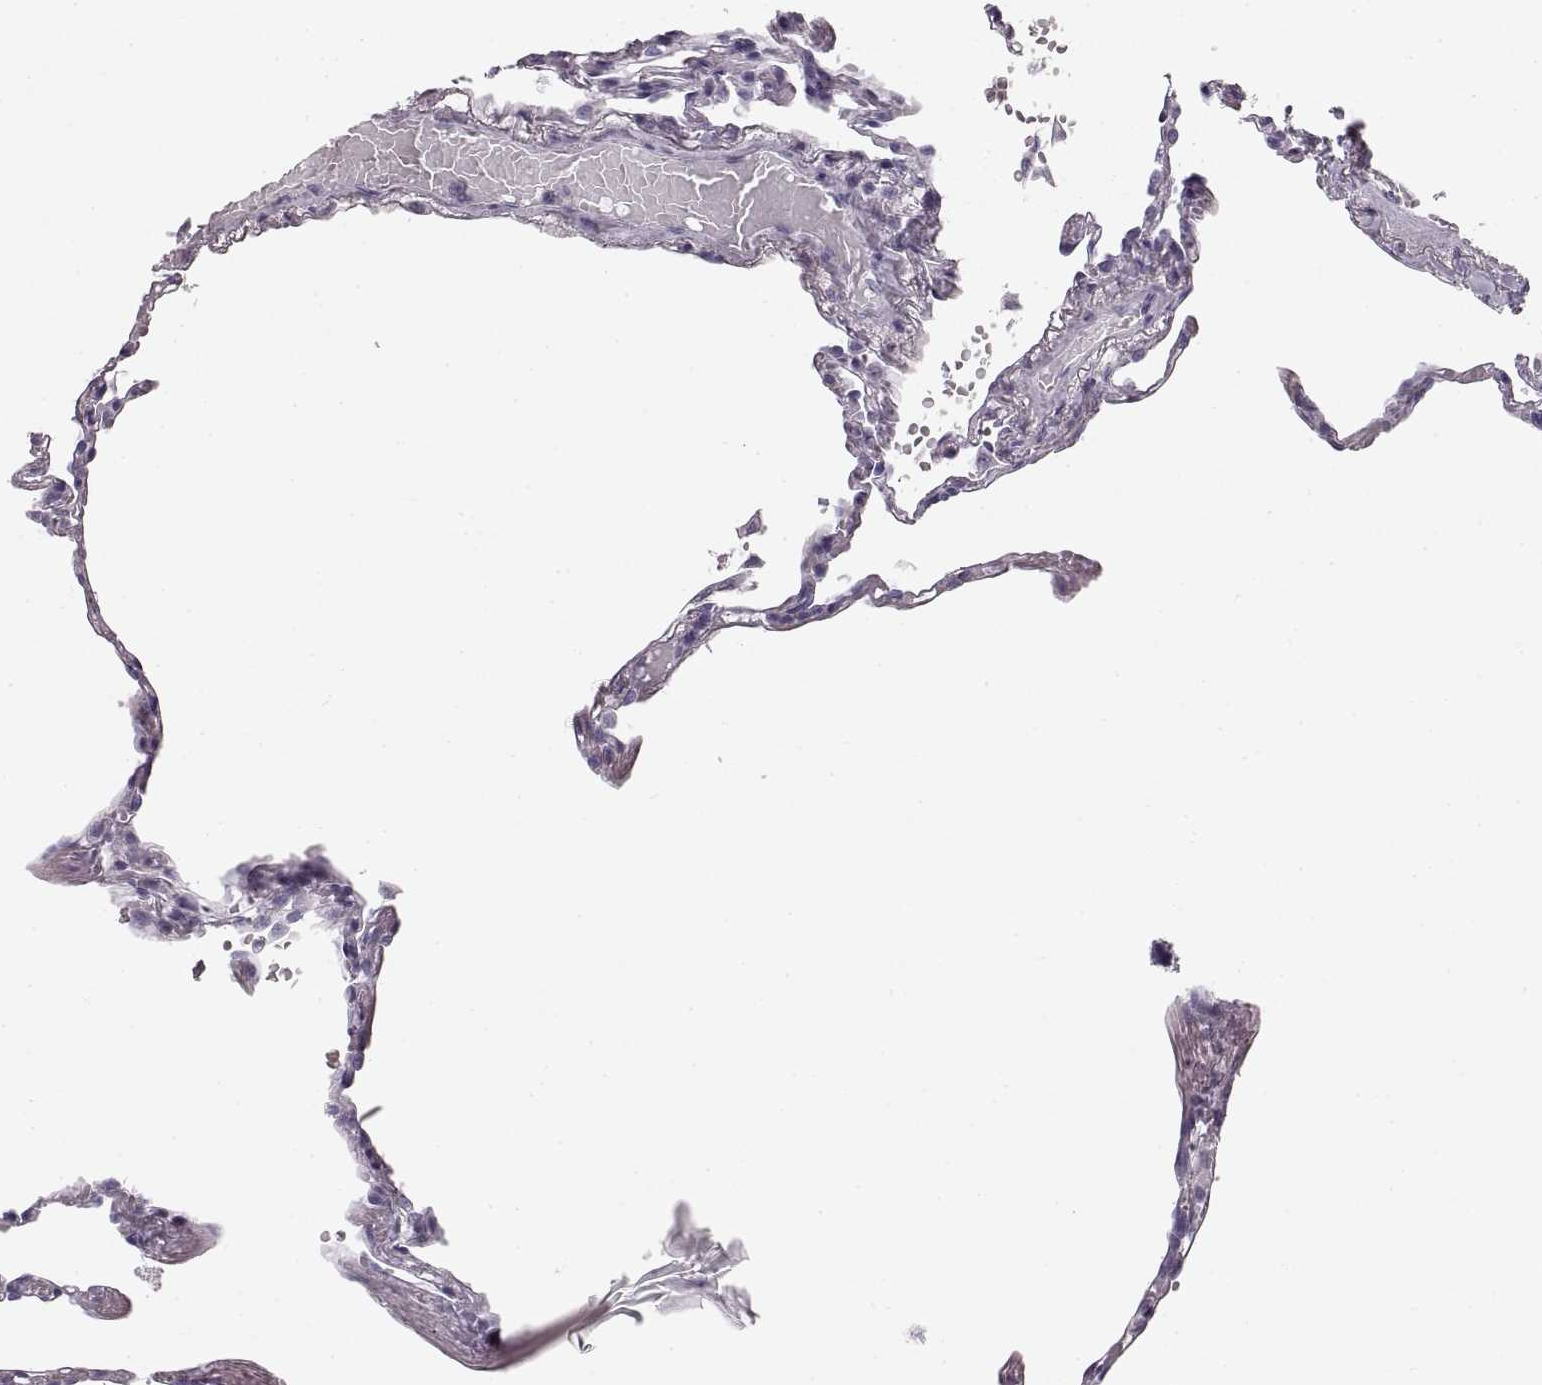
{"staining": {"intensity": "negative", "quantity": "none", "location": "none"}, "tissue": "lung", "cell_type": "Alveolar cells", "image_type": "normal", "snomed": [{"axis": "morphology", "description": "Normal tissue, NOS"}, {"axis": "topography", "description": "Lung"}], "caption": "IHC image of benign lung stained for a protein (brown), which displays no expression in alveolar cells.", "gene": "CRYAA", "patient": {"sex": "male", "age": 78}}